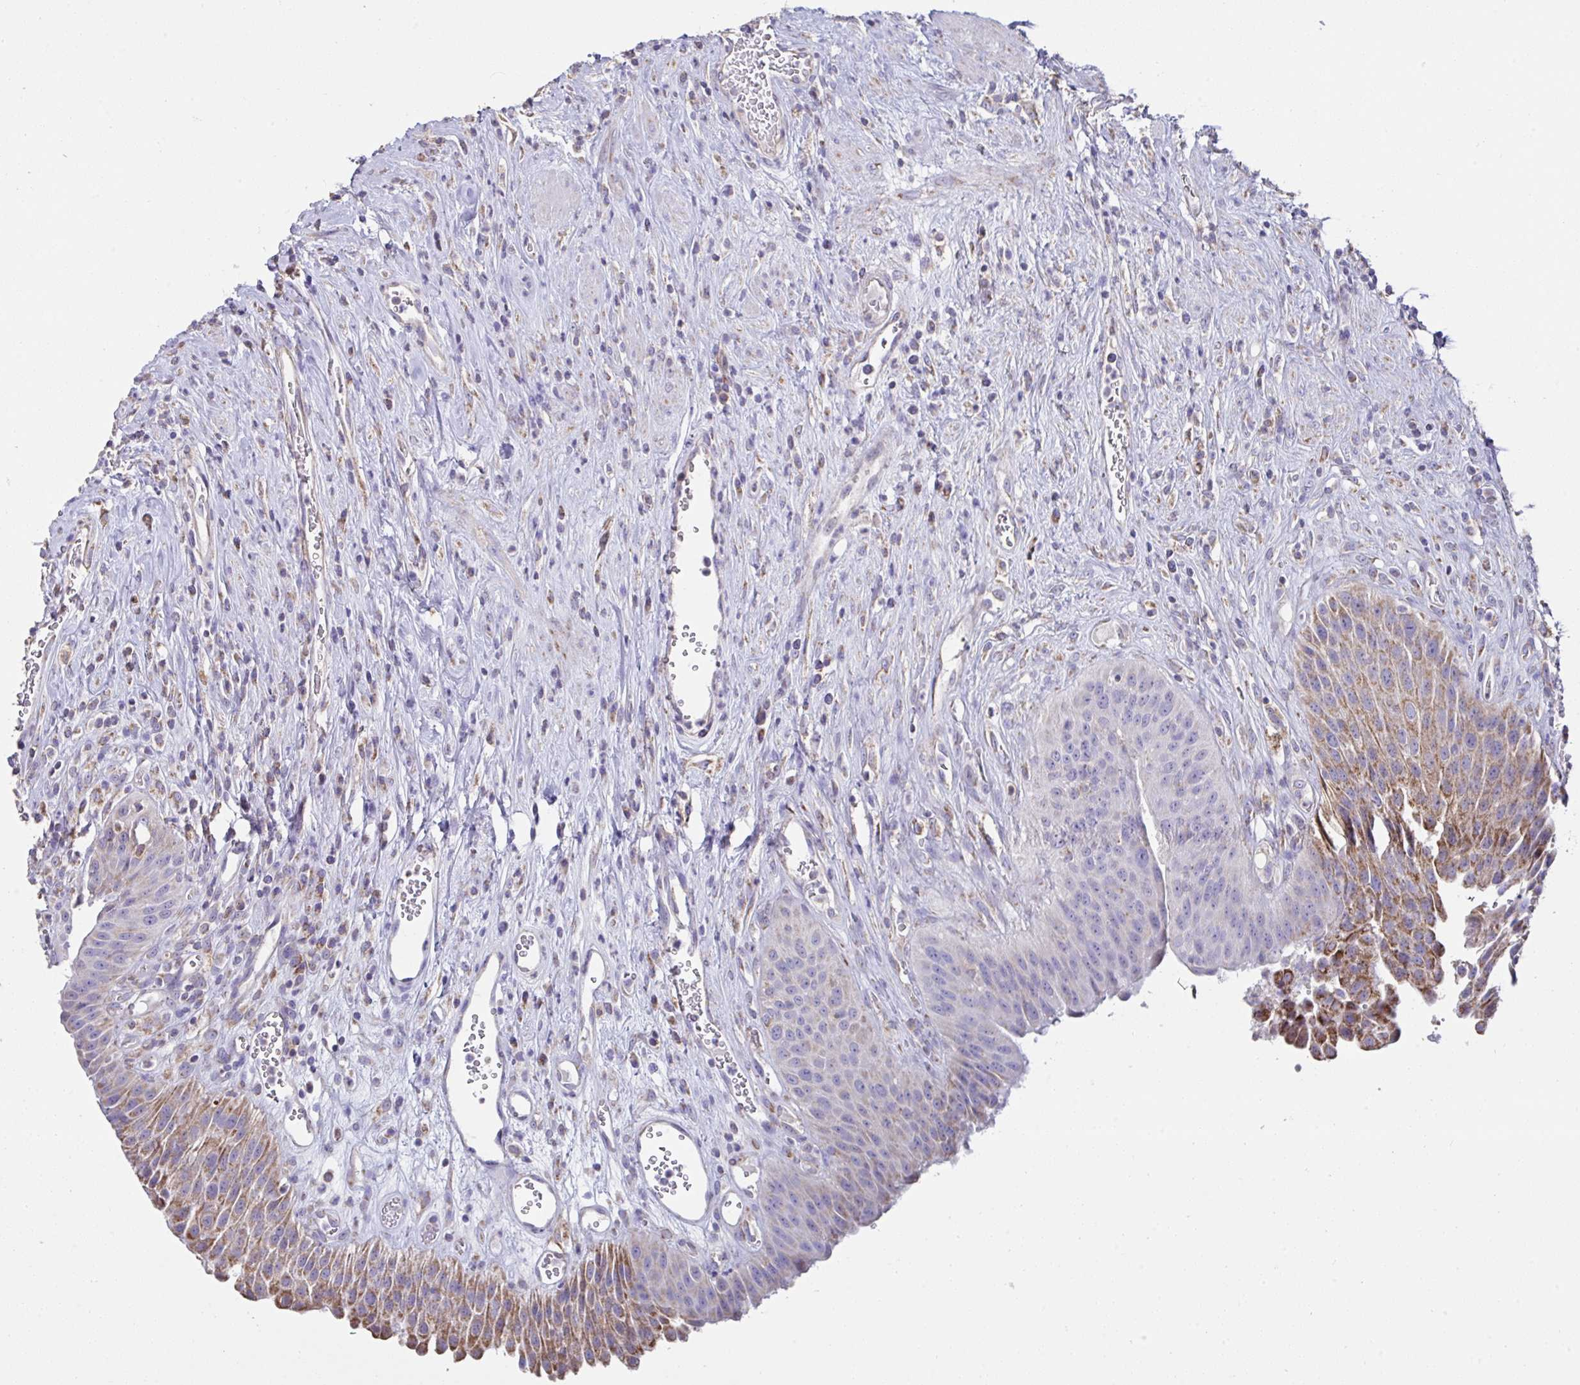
{"staining": {"intensity": "moderate", "quantity": ">75%", "location": "cytoplasmic/membranous"}, "tissue": "urinary bladder", "cell_type": "Urothelial cells", "image_type": "normal", "snomed": [{"axis": "morphology", "description": "Normal tissue, NOS"}, {"axis": "topography", "description": "Urinary bladder"}], "caption": "The micrograph shows staining of benign urinary bladder, revealing moderate cytoplasmic/membranous protein expression (brown color) within urothelial cells.", "gene": "DOK7", "patient": {"sex": "female", "age": 56}}